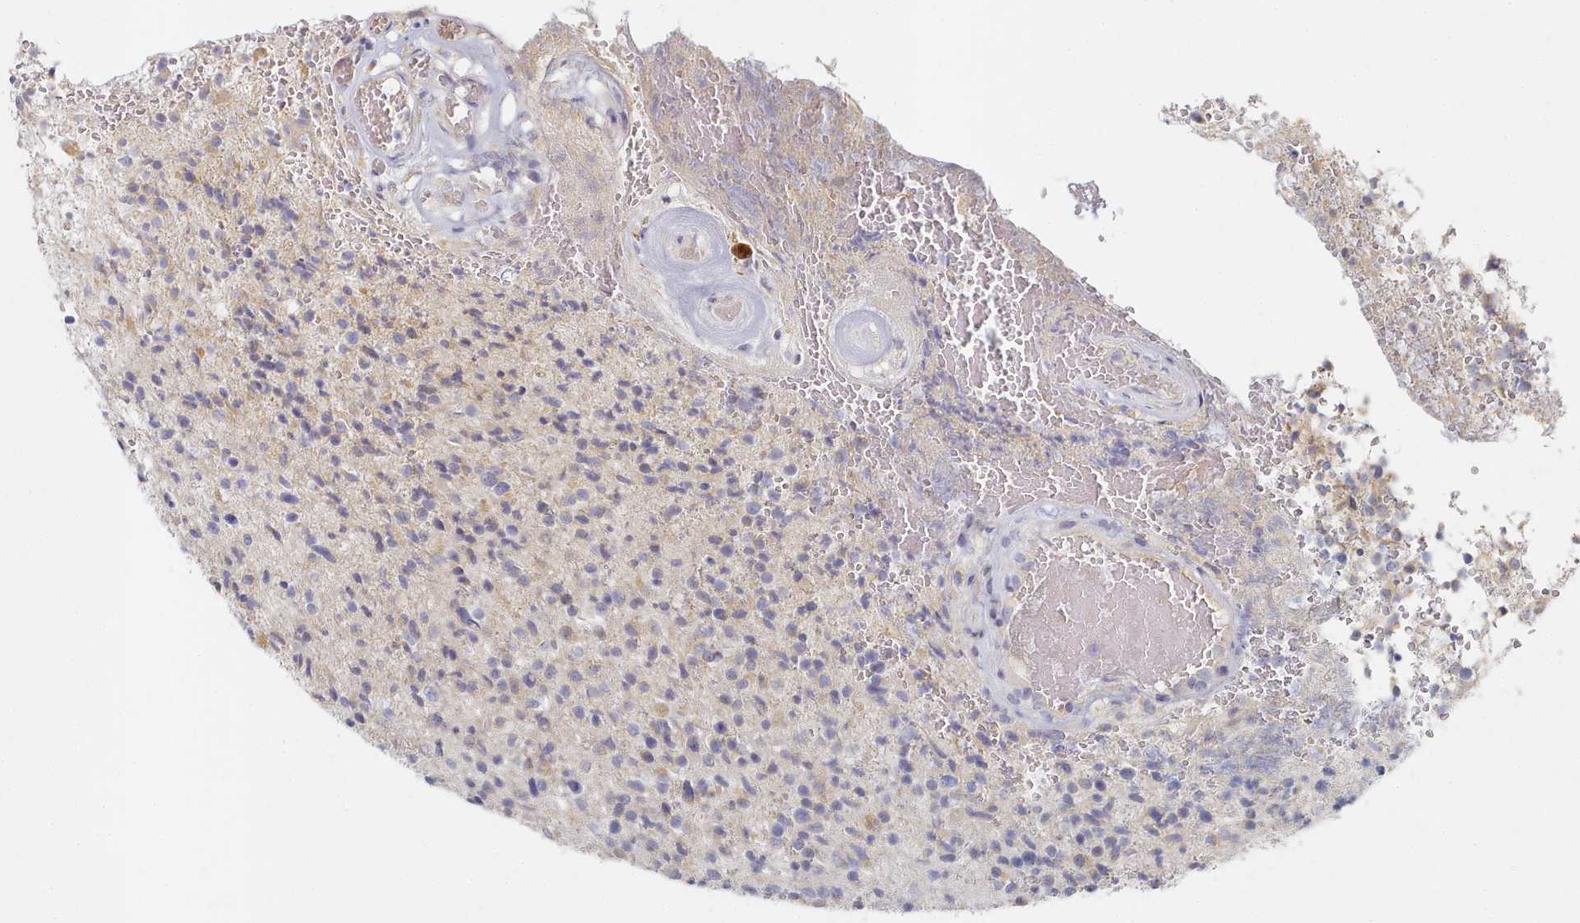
{"staining": {"intensity": "negative", "quantity": "none", "location": "none"}, "tissue": "glioma", "cell_type": "Tumor cells", "image_type": "cancer", "snomed": [{"axis": "morphology", "description": "Glioma, malignant, High grade"}, {"axis": "topography", "description": "Brain"}], "caption": "Micrograph shows no protein positivity in tumor cells of malignant high-grade glioma tissue.", "gene": "TYW1B", "patient": {"sex": "male", "age": 56}}